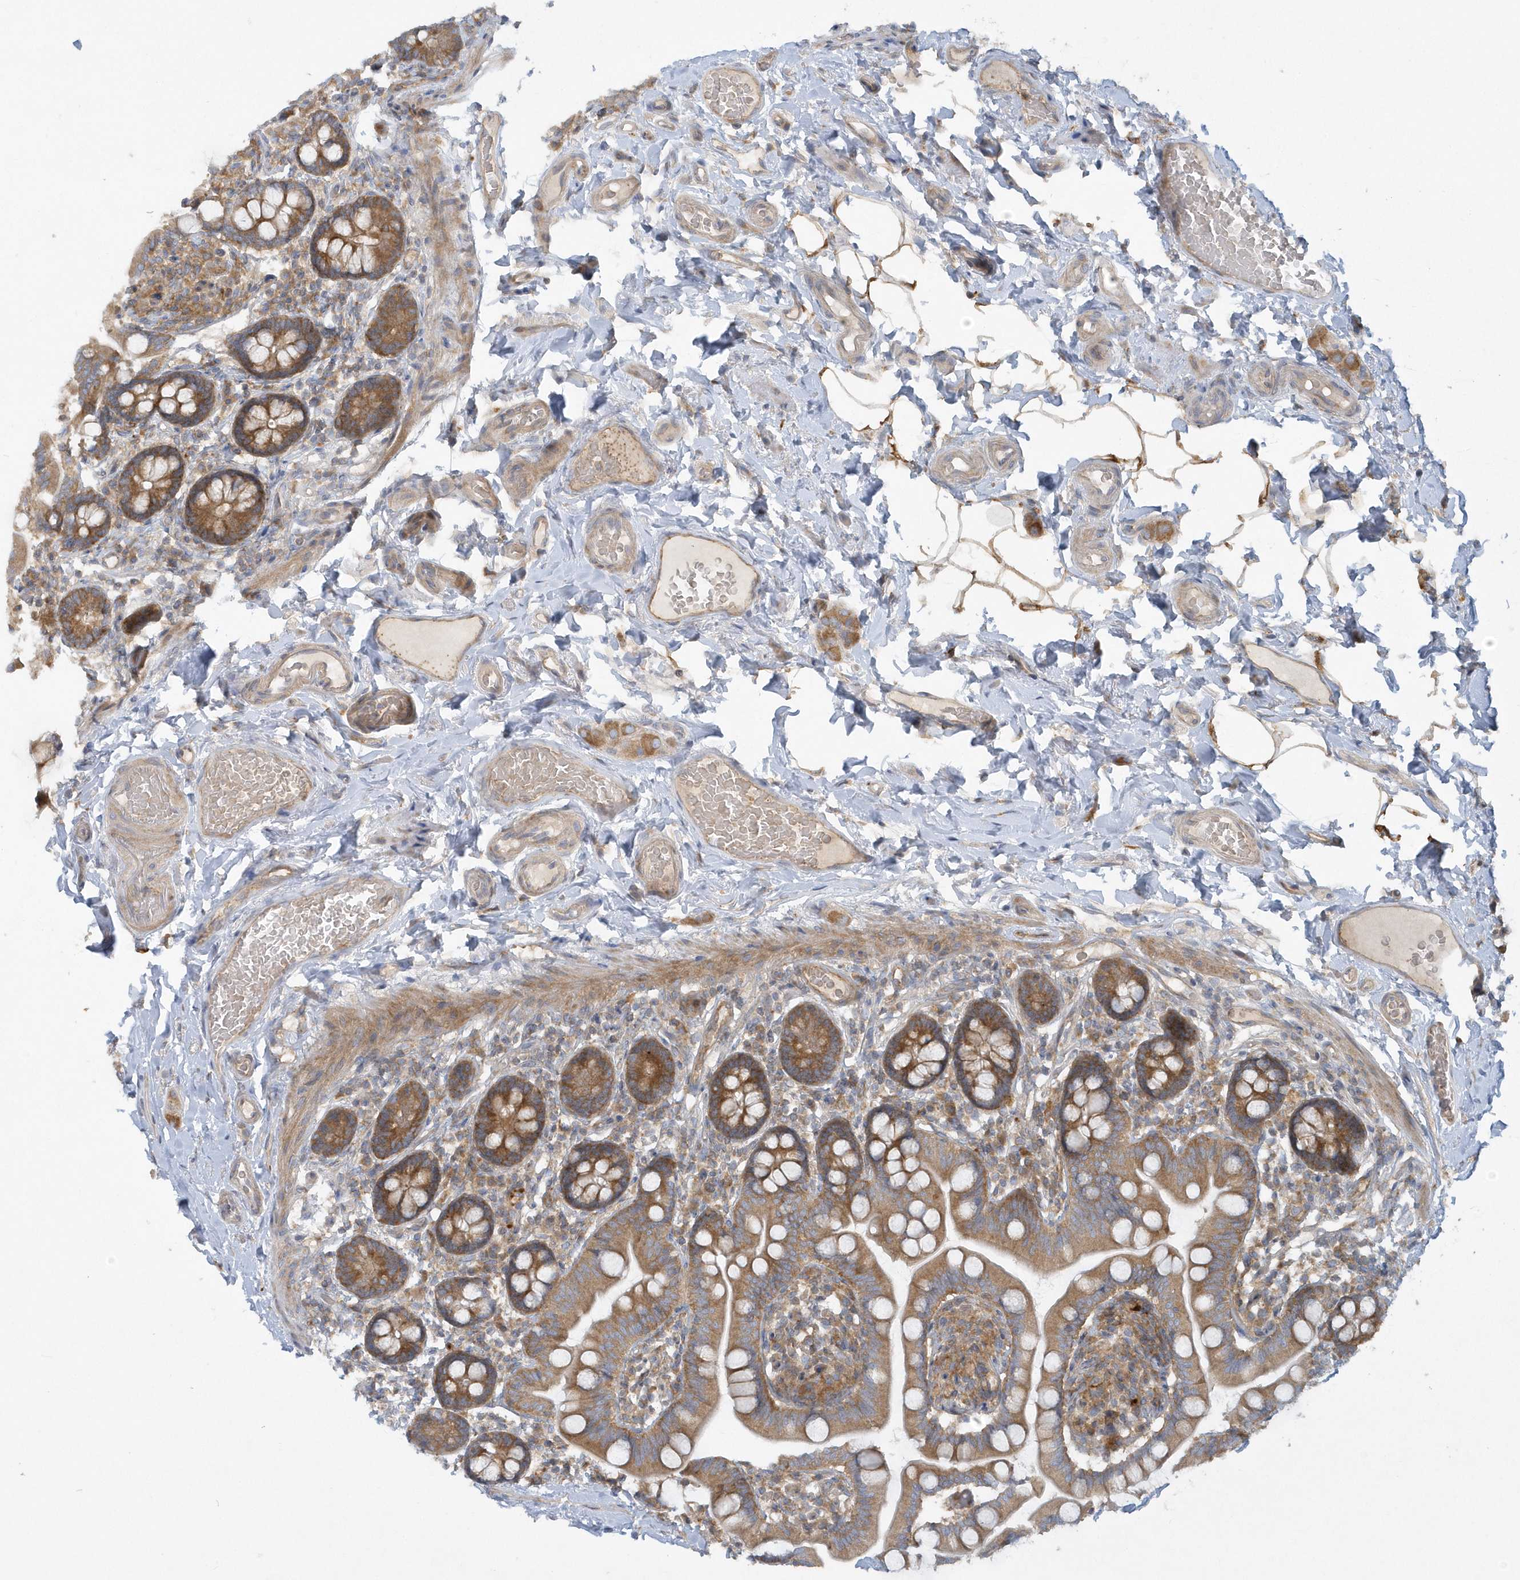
{"staining": {"intensity": "moderate", "quantity": ">75%", "location": "cytoplasmic/membranous"}, "tissue": "small intestine", "cell_type": "Glandular cells", "image_type": "normal", "snomed": [{"axis": "morphology", "description": "Normal tissue, NOS"}, {"axis": "topography", "description": "Small intestine"}], "caption": "Immunohistochemistry histopathology image of normal human small intestine stained for a protein (brown), which exhibits medium levels of moderate cytoplasmic/membranous staining in approximately >75% of glandular cells.", "gene": "CNOT10", "patient": {"sex": "female", "age": 64}}